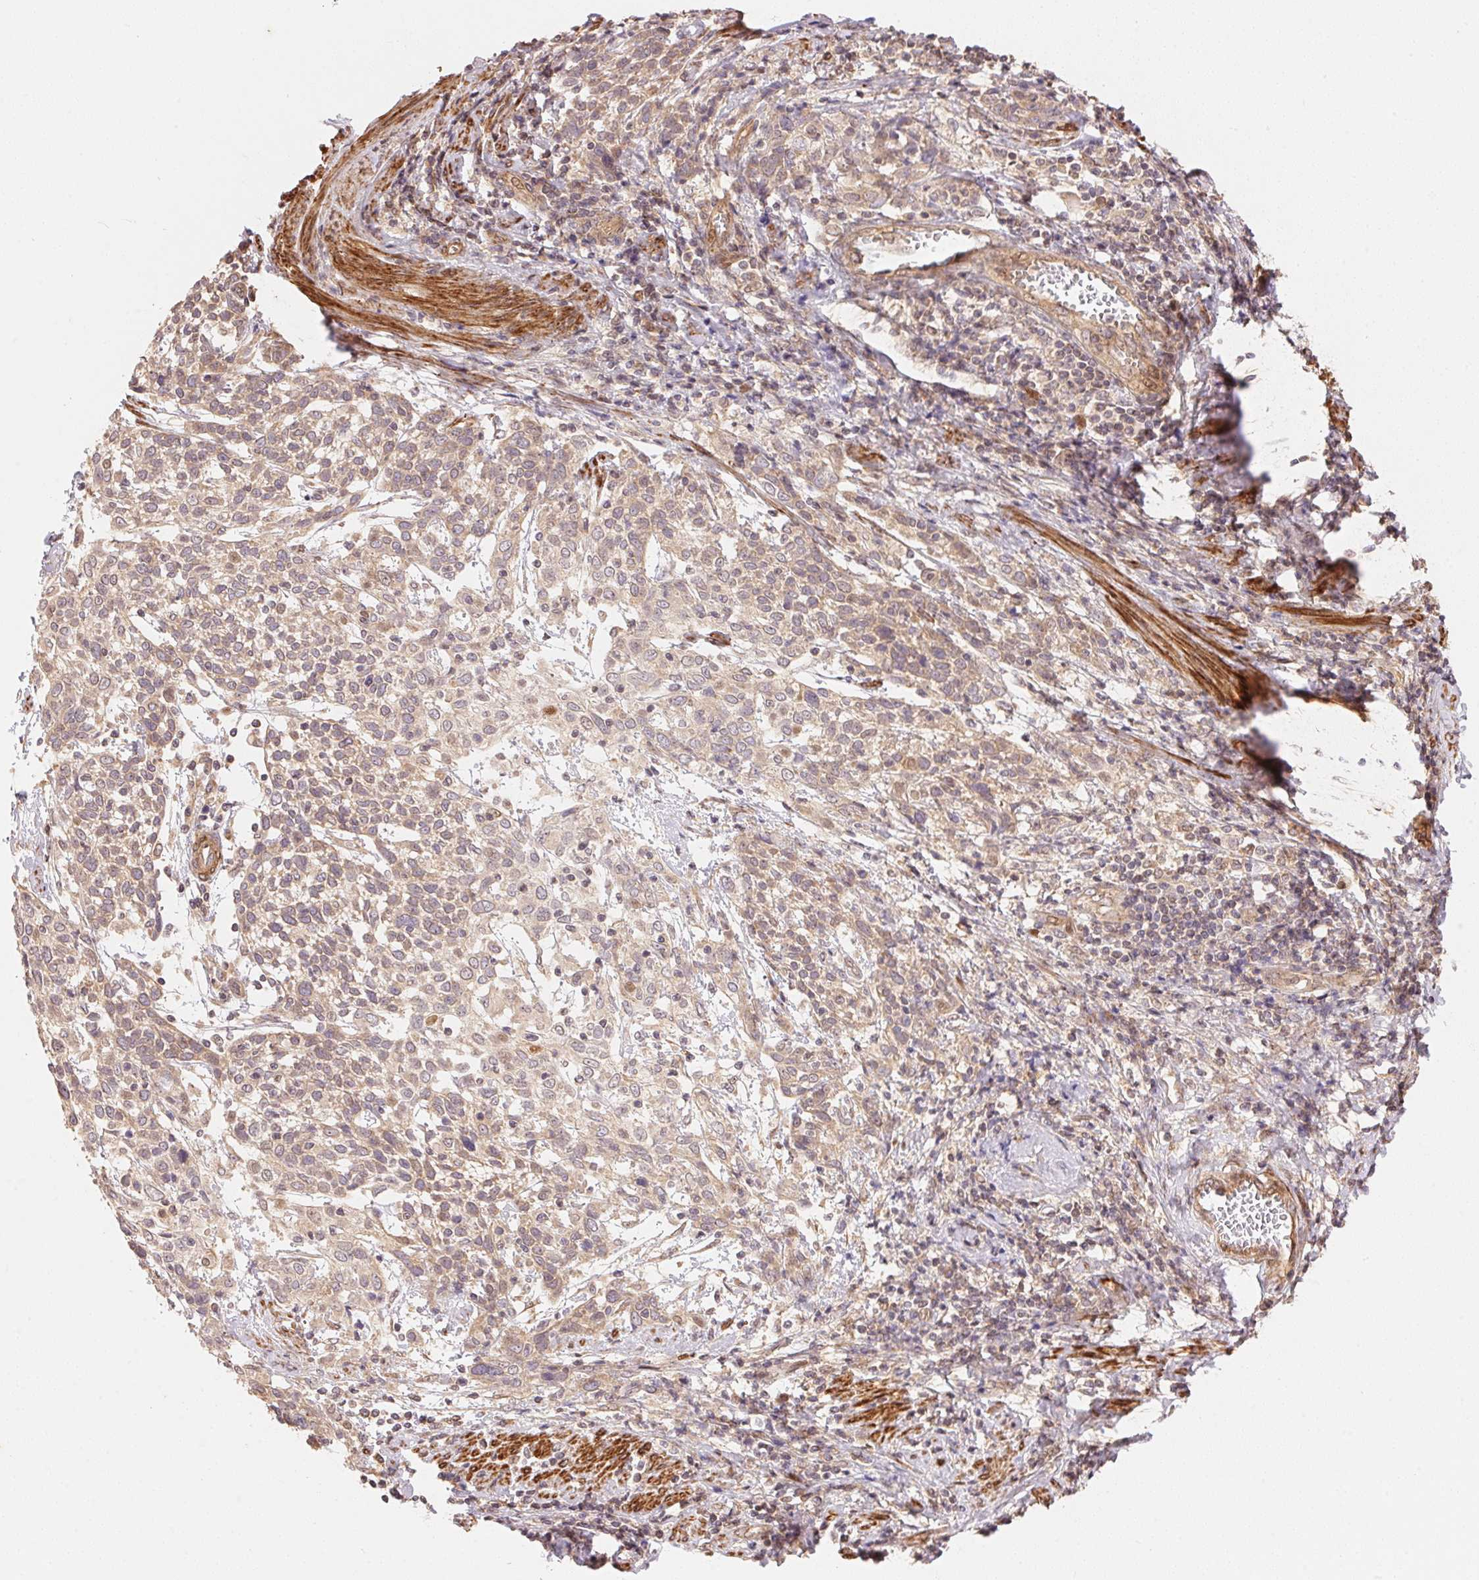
{"staining": {"intensity": "weak", "quantity": ">75%", "location": "cytoplasmic/membranous,nuclear"}, "tissue": "cervical cancer", "cell_type": "Tumor cells", "image_type": "cancer", "snomed": [{"axis": "morphology", "description": "Squamous cell carcinoma, NOS"}, {"axis": "topography", "description": "Cervix"}], "caption": "This is an image of immunohistochemistry (IHC) staining of cervical cancer, which shows weak expression in the cytoplasmic/membranous and nuclear of tumor cells.", "gene": "TNIP2", "patient": {"sex": "female", "age": 61}}